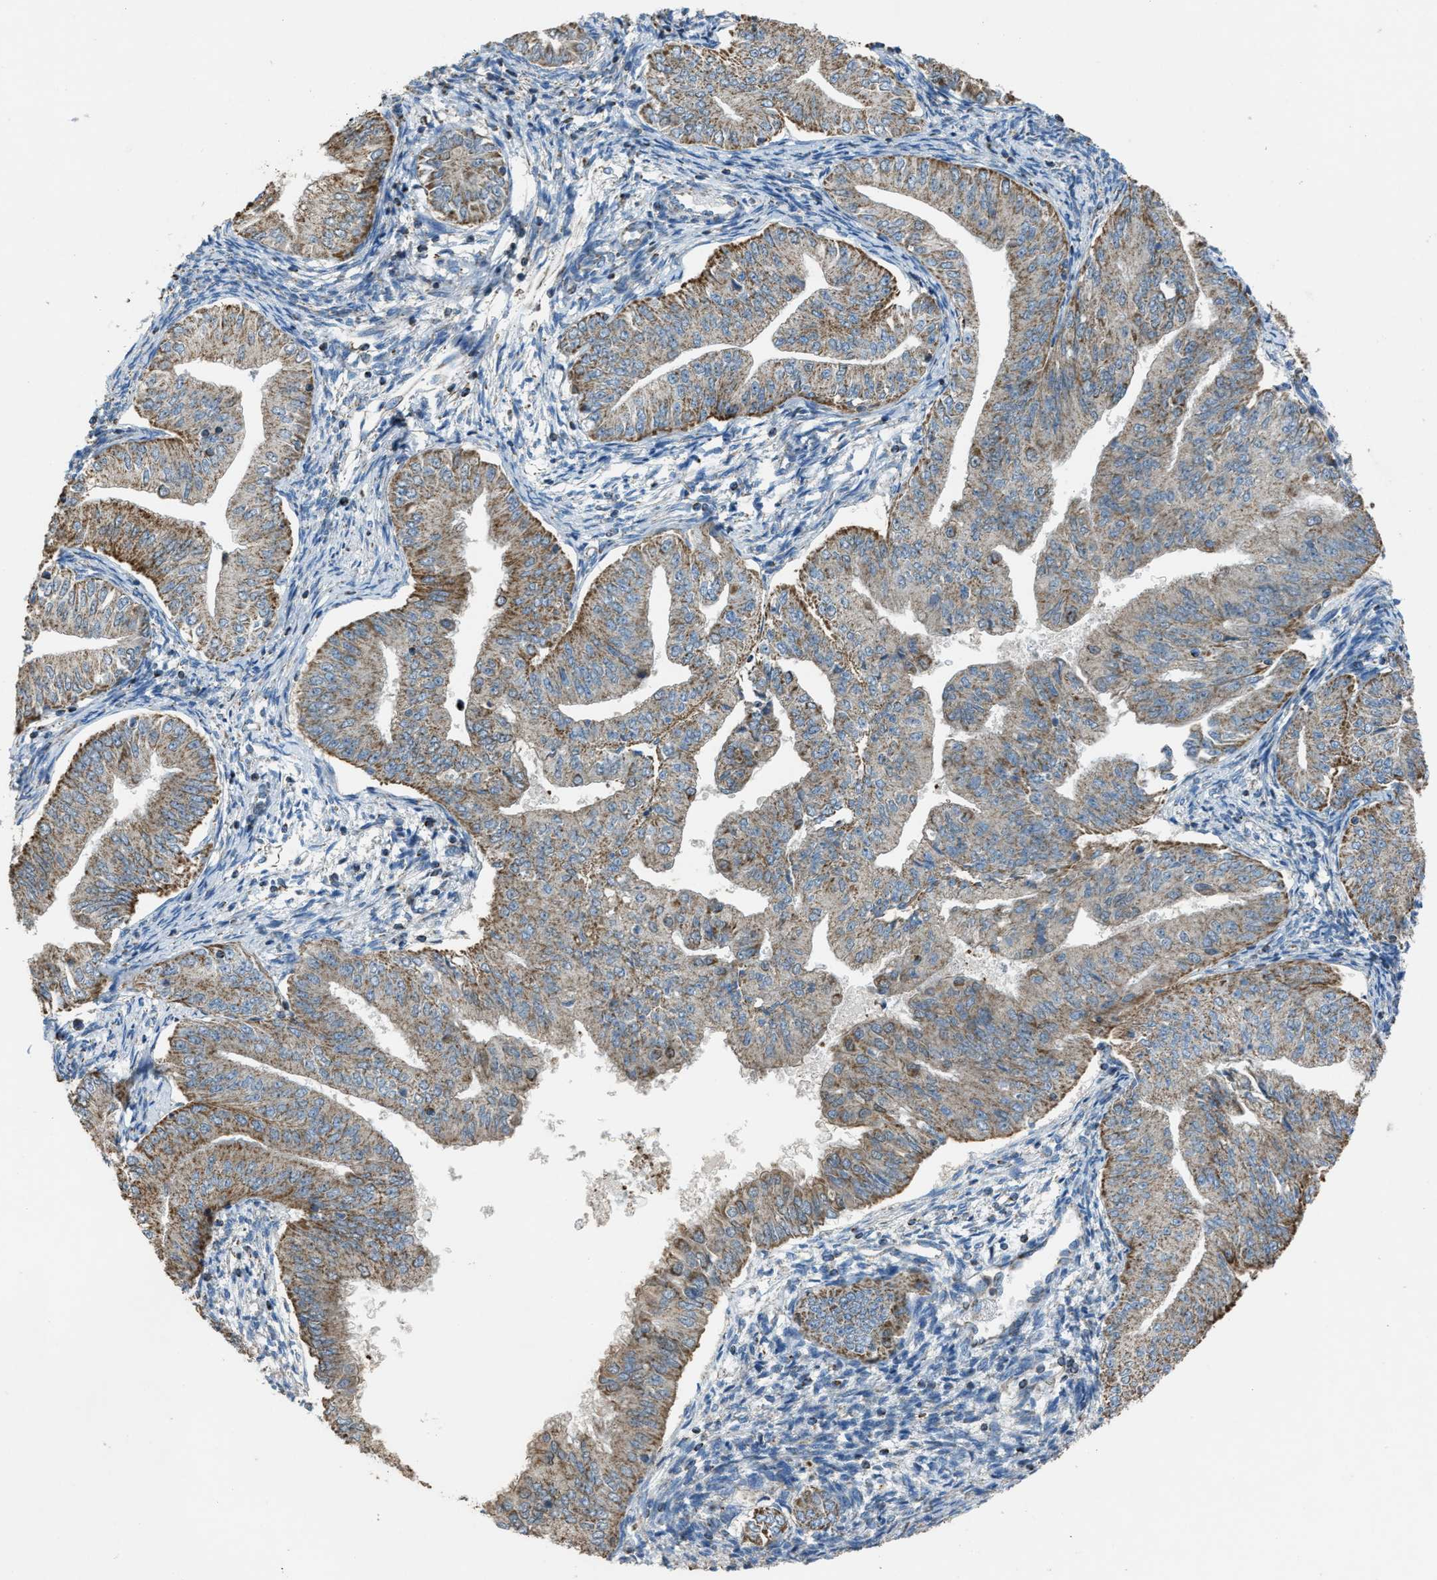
{"staining": {"intensity": "moderate", "quantity": ">75%", "location": "cytoplasmic/membranous"}, "tissue": "endometrial cancer", "cell_type": "Tumor cells", "image_type": "cancer", "snomed": [{"axis": "morphology", "description": "Normal tissue, NOS"}, {"axis": "morphology", "description": "Adenocarcinoma, NOS"}, {"axis": "topography", "description": "Endometrium"}], "caption": "Endometrial cancer stained with IHC shows moderate cytoplasmic/membranous expression in about >75% of tumor cells.", "gene": "SLC25A11", "patient": {"sex": "female", "age": 53}}